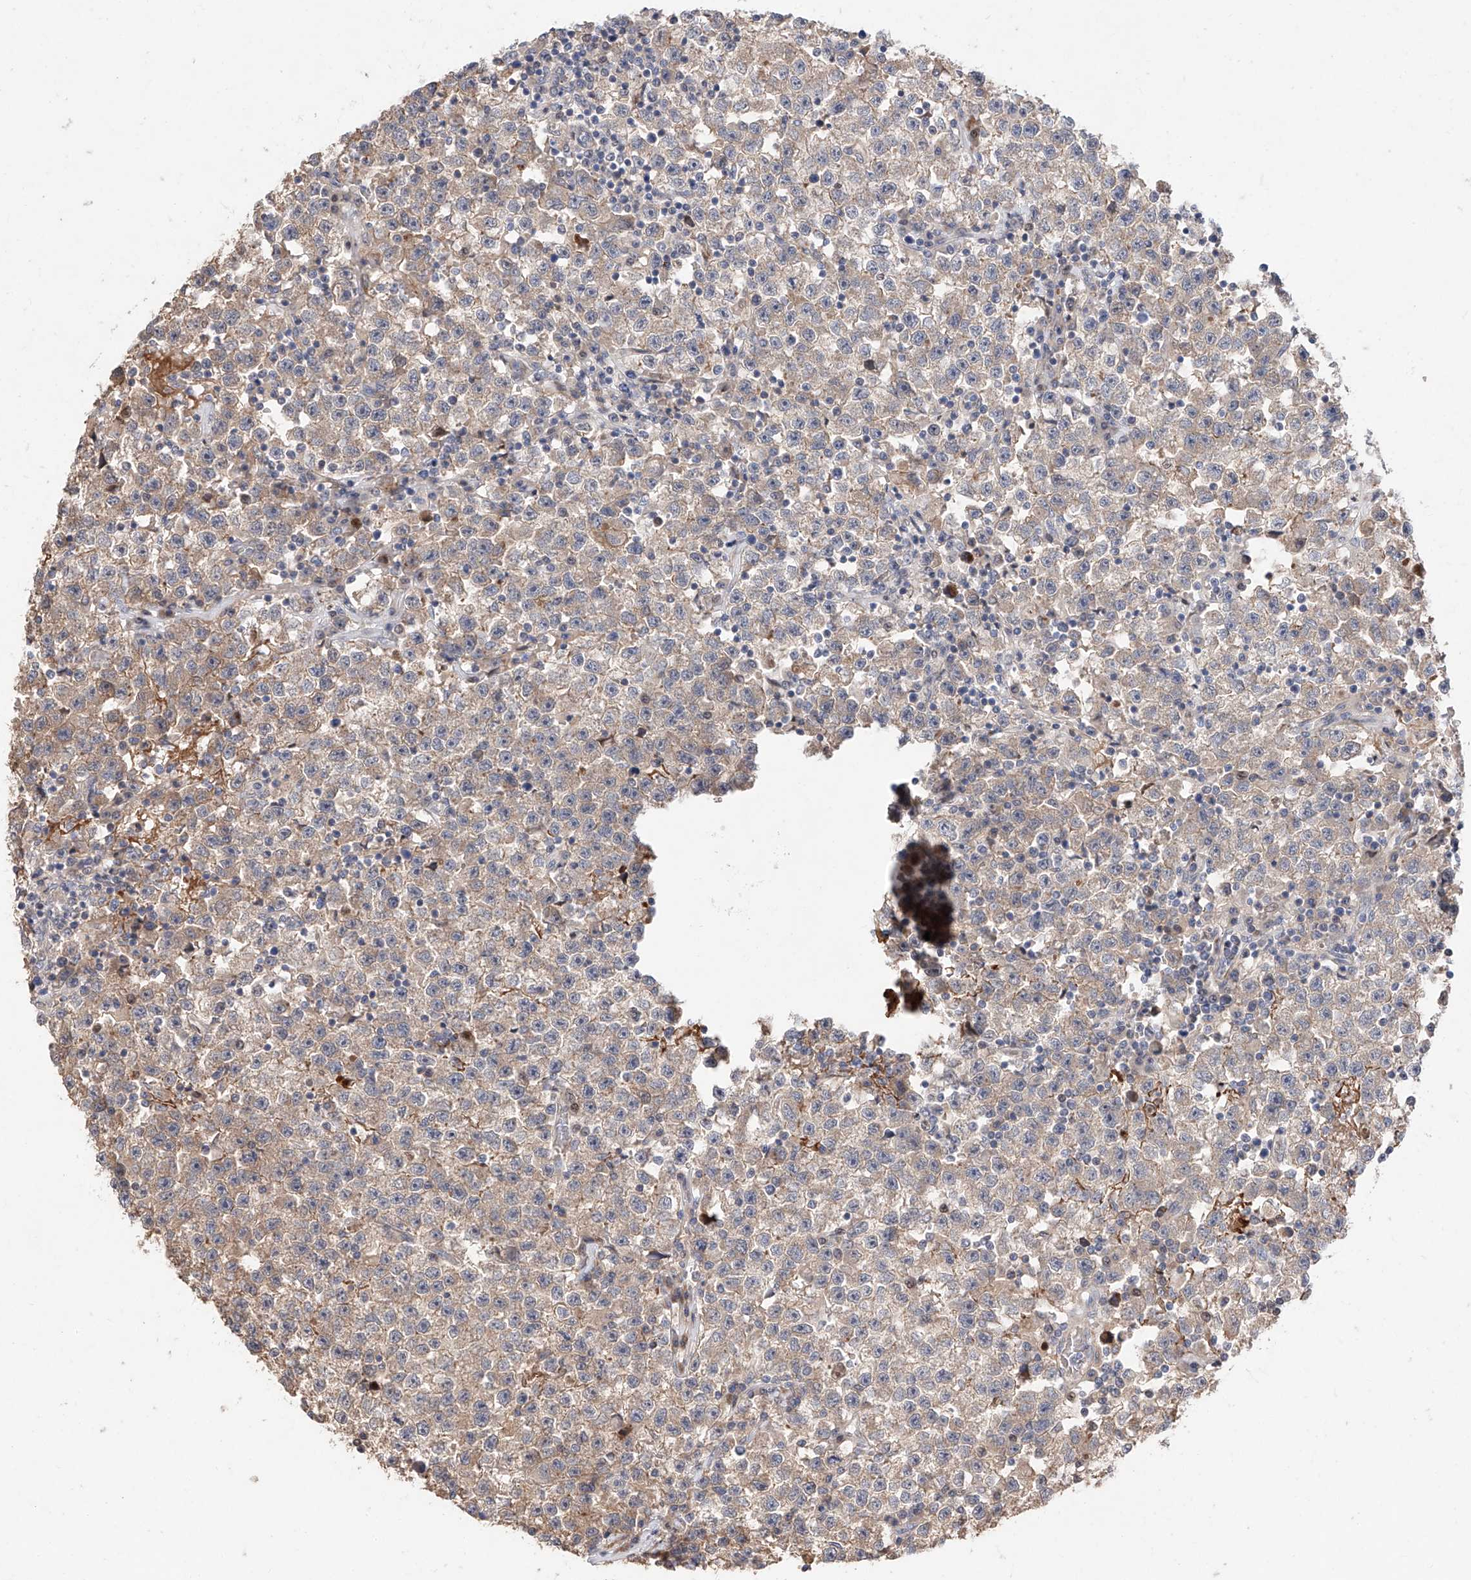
{"staining": {"intensity": "weak", "quantity": ">75%", "location": "cytoplasmic/membranous"}, "tissue": "testis cancer", "cell_type": "Tumor cells", "image_type": "cancer", "snomed": [{"axis": "morphology", "description": "Seminoma, NOS"}, {"axis": "topography", "description": "Testis"}], "caption": "The immunohistochemical stain shows weak cytoplasmic/membranous expression in tumor cells of testis cancer (seminoma) tissue. (brown staining indicates protein expression, while blue staining denotes nuclei).", "gene": "FUCA2", "patient": {"sex": "male", "age": 22}}